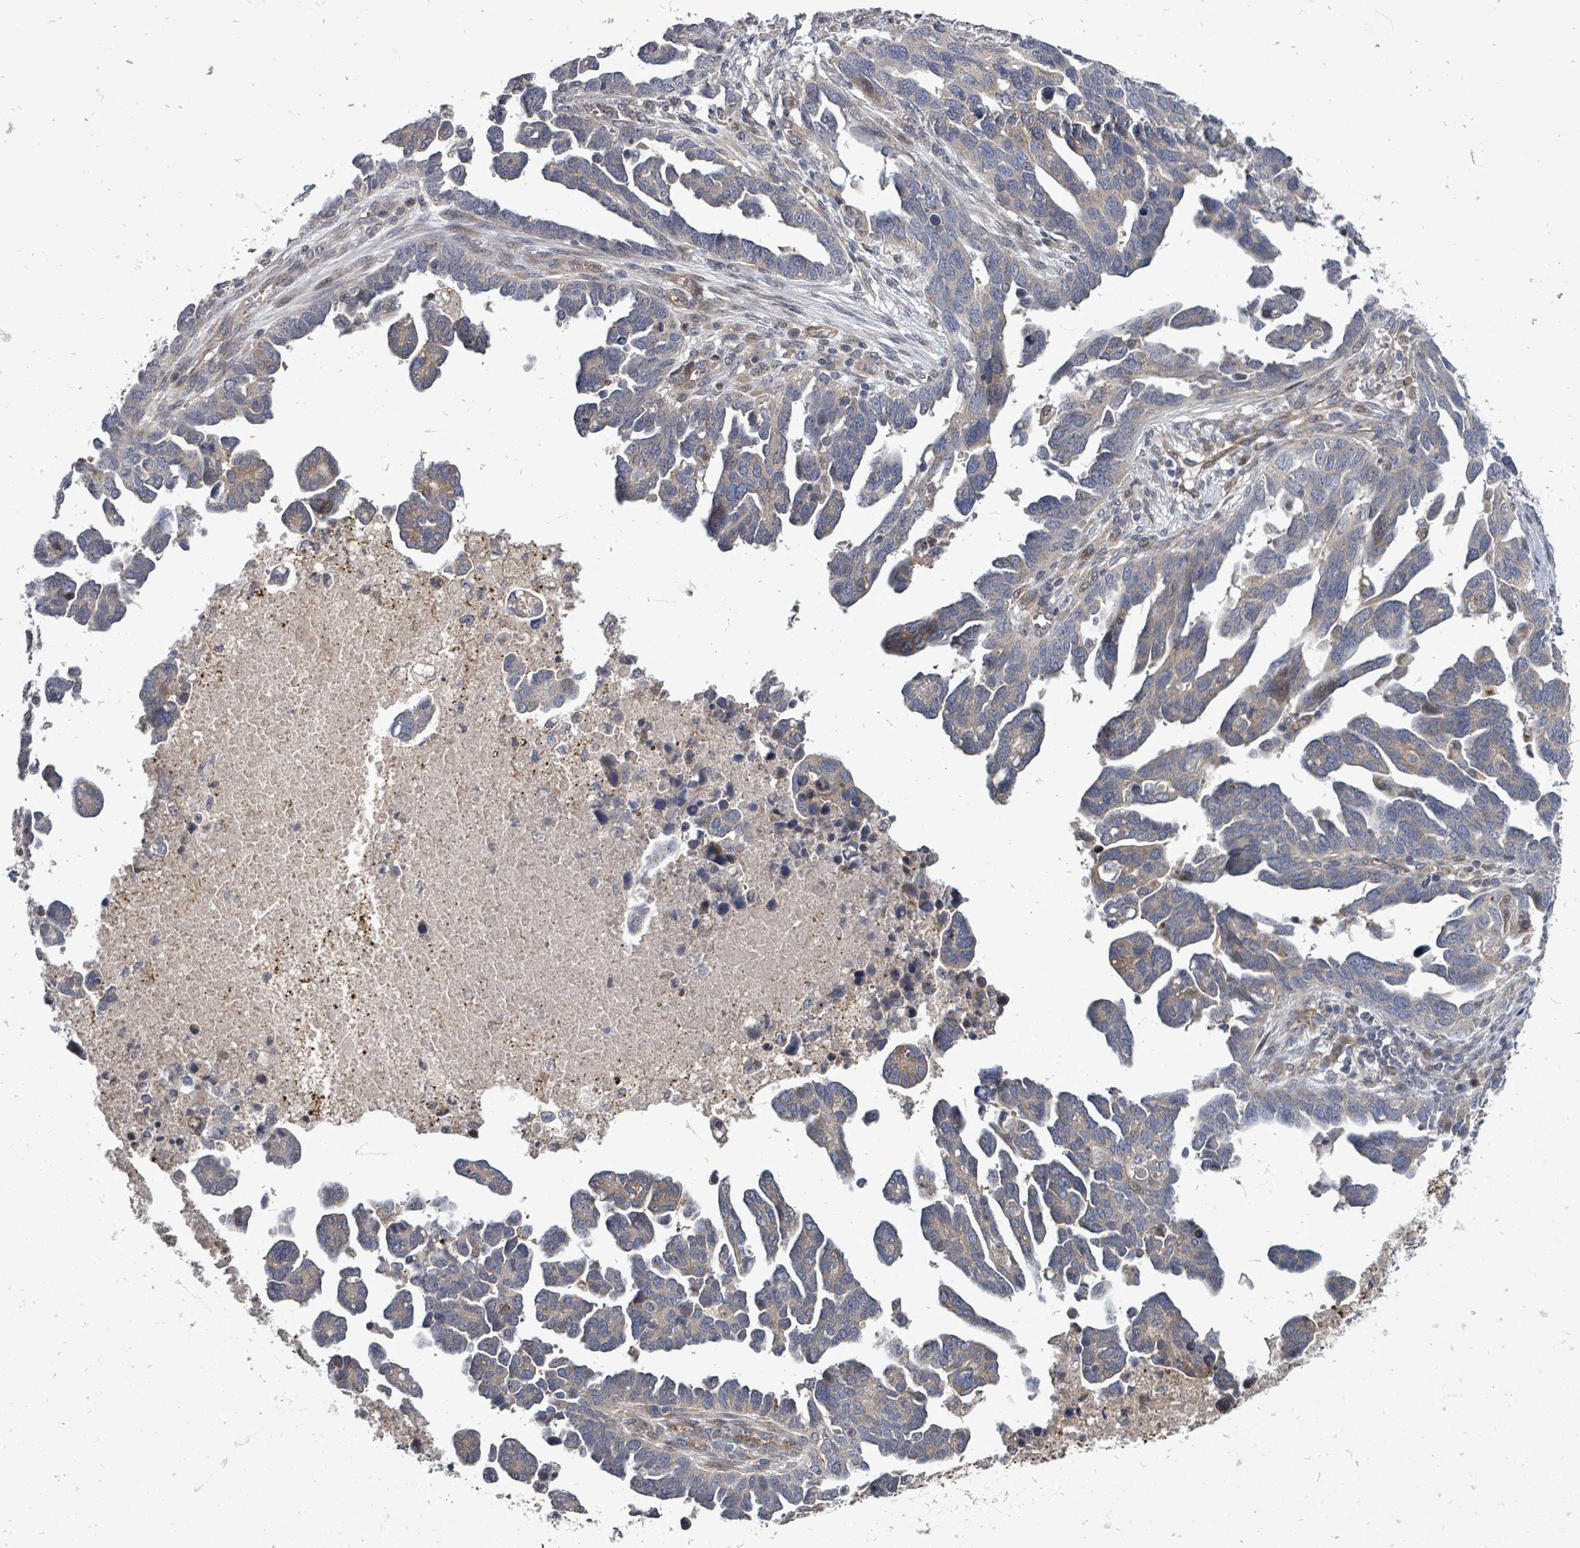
{"staining": {"intensity": "weak", "quantity": "25%-75%", "location": "cytoplasmic/membranous"}, "tissue": "ovarian cancer", "cell_type": "Tumor cells", "image_type": "cancer", "snomed": [{"axis": "morphology", "description": "Cystadenocarcinoma, serous, NOS"}, {"axis": "topography", "description": "Ovary"}], "caption": "Tumor cells display low levels of weak cytoplasmic/membranous positivity in approximately 25%-75% of cells in human ovarian cancer (serous cystadenocarcinoma).", "gene": "RALGAPB", "patient": {"sex": "female", "age": 54}}